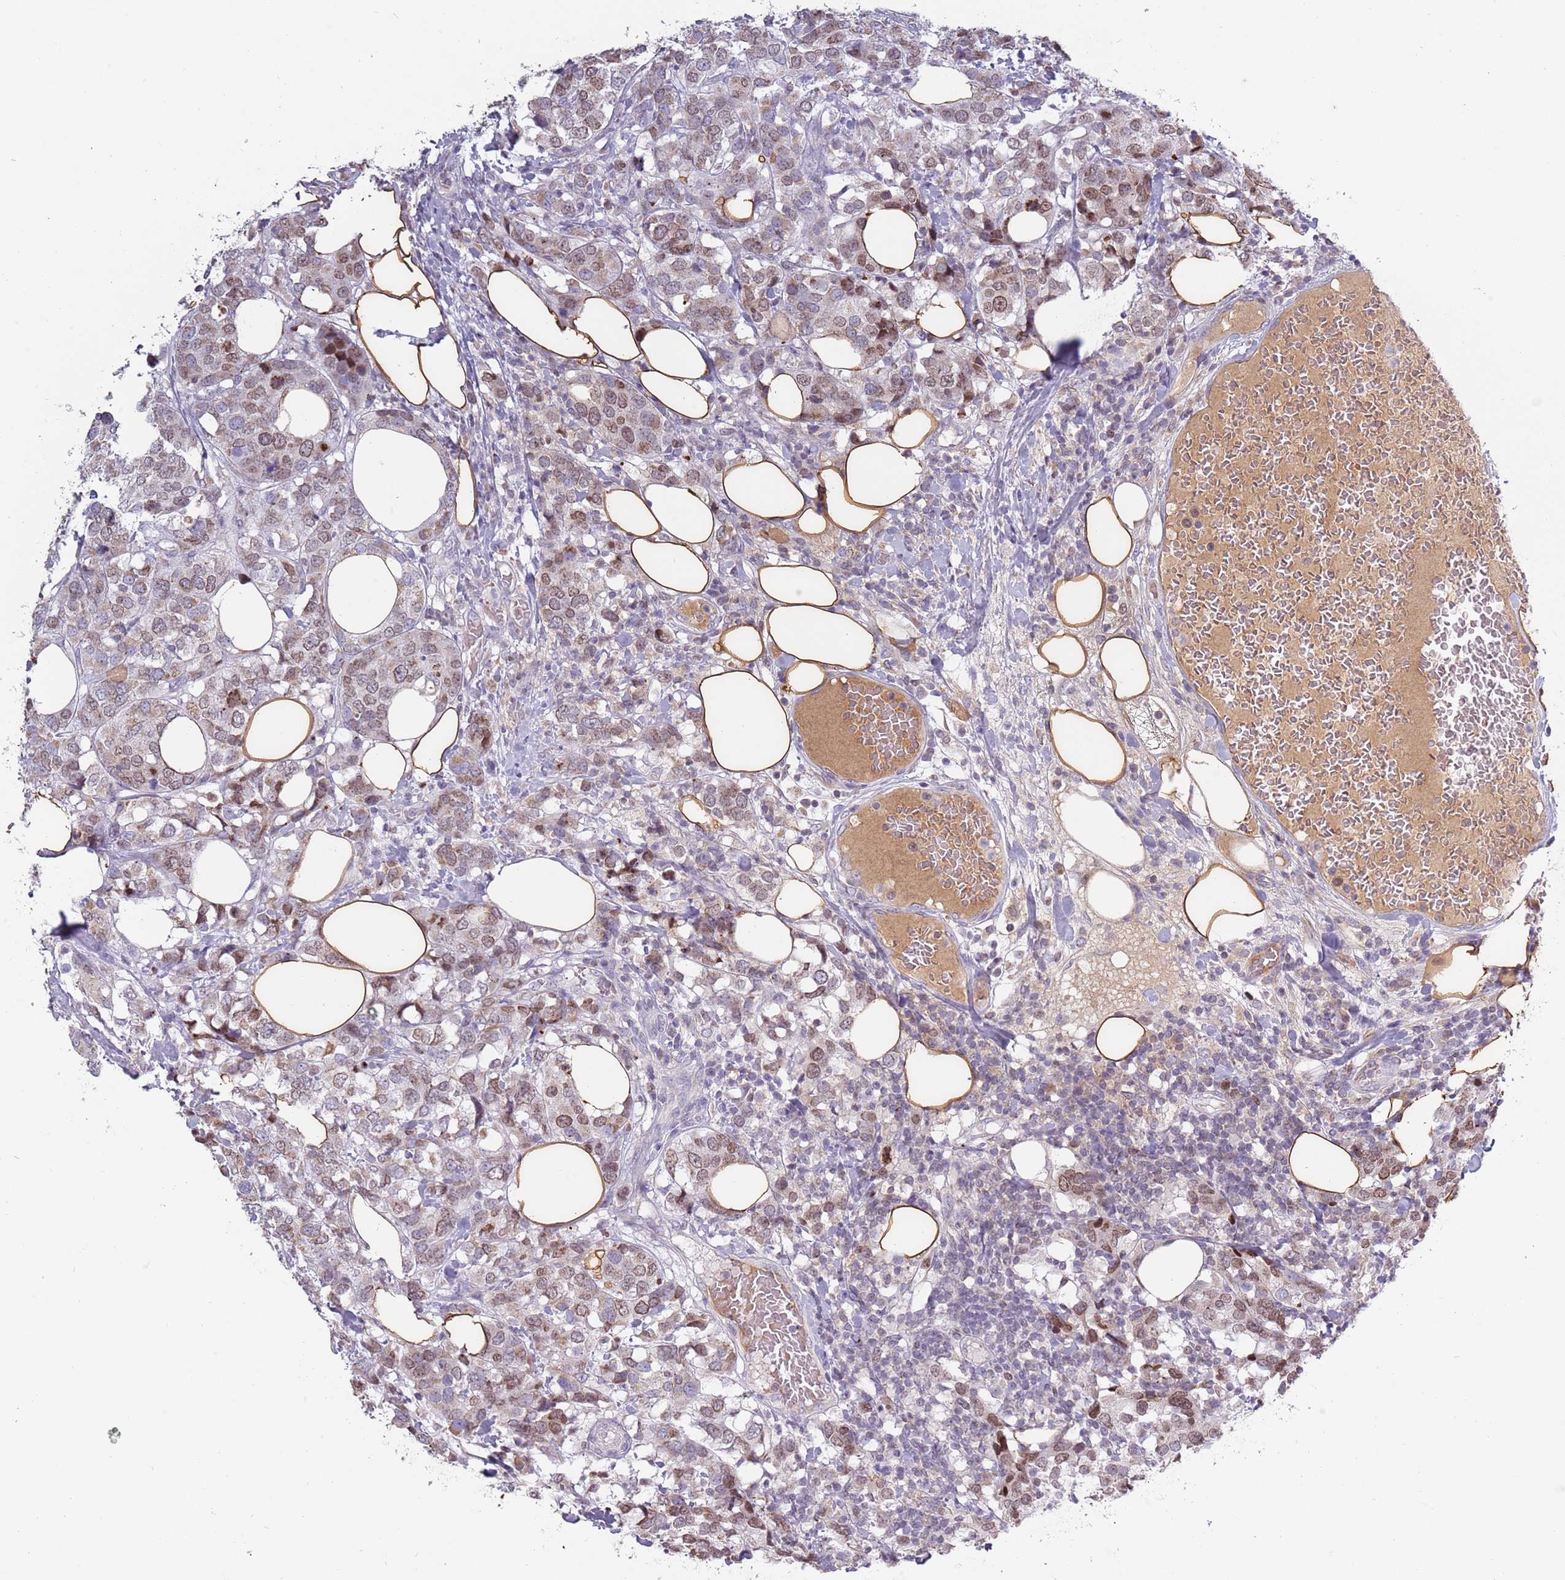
{"staining": {"intensity": "weak", "quantity": "25%-75%", "location": "cytoplasmic/membranous,nuclear"}, "tissue": "breast cancer", "cell_type": "Tumor cells", "image_type": "cancer", "snomed": [{"axis": "morphology", "description": "Lobular carcinoma"}, {"axis": "topography", "description": "Breast"}], "caption": "Tumor cells demonstrate weak cytoplasmic/membranous and nuclear positivity in approximately 25%-75% of cells in breast cancer (lobular carcinoma).", "gene": "SYS1", "patient": {"sex": "female", "age": 59}}